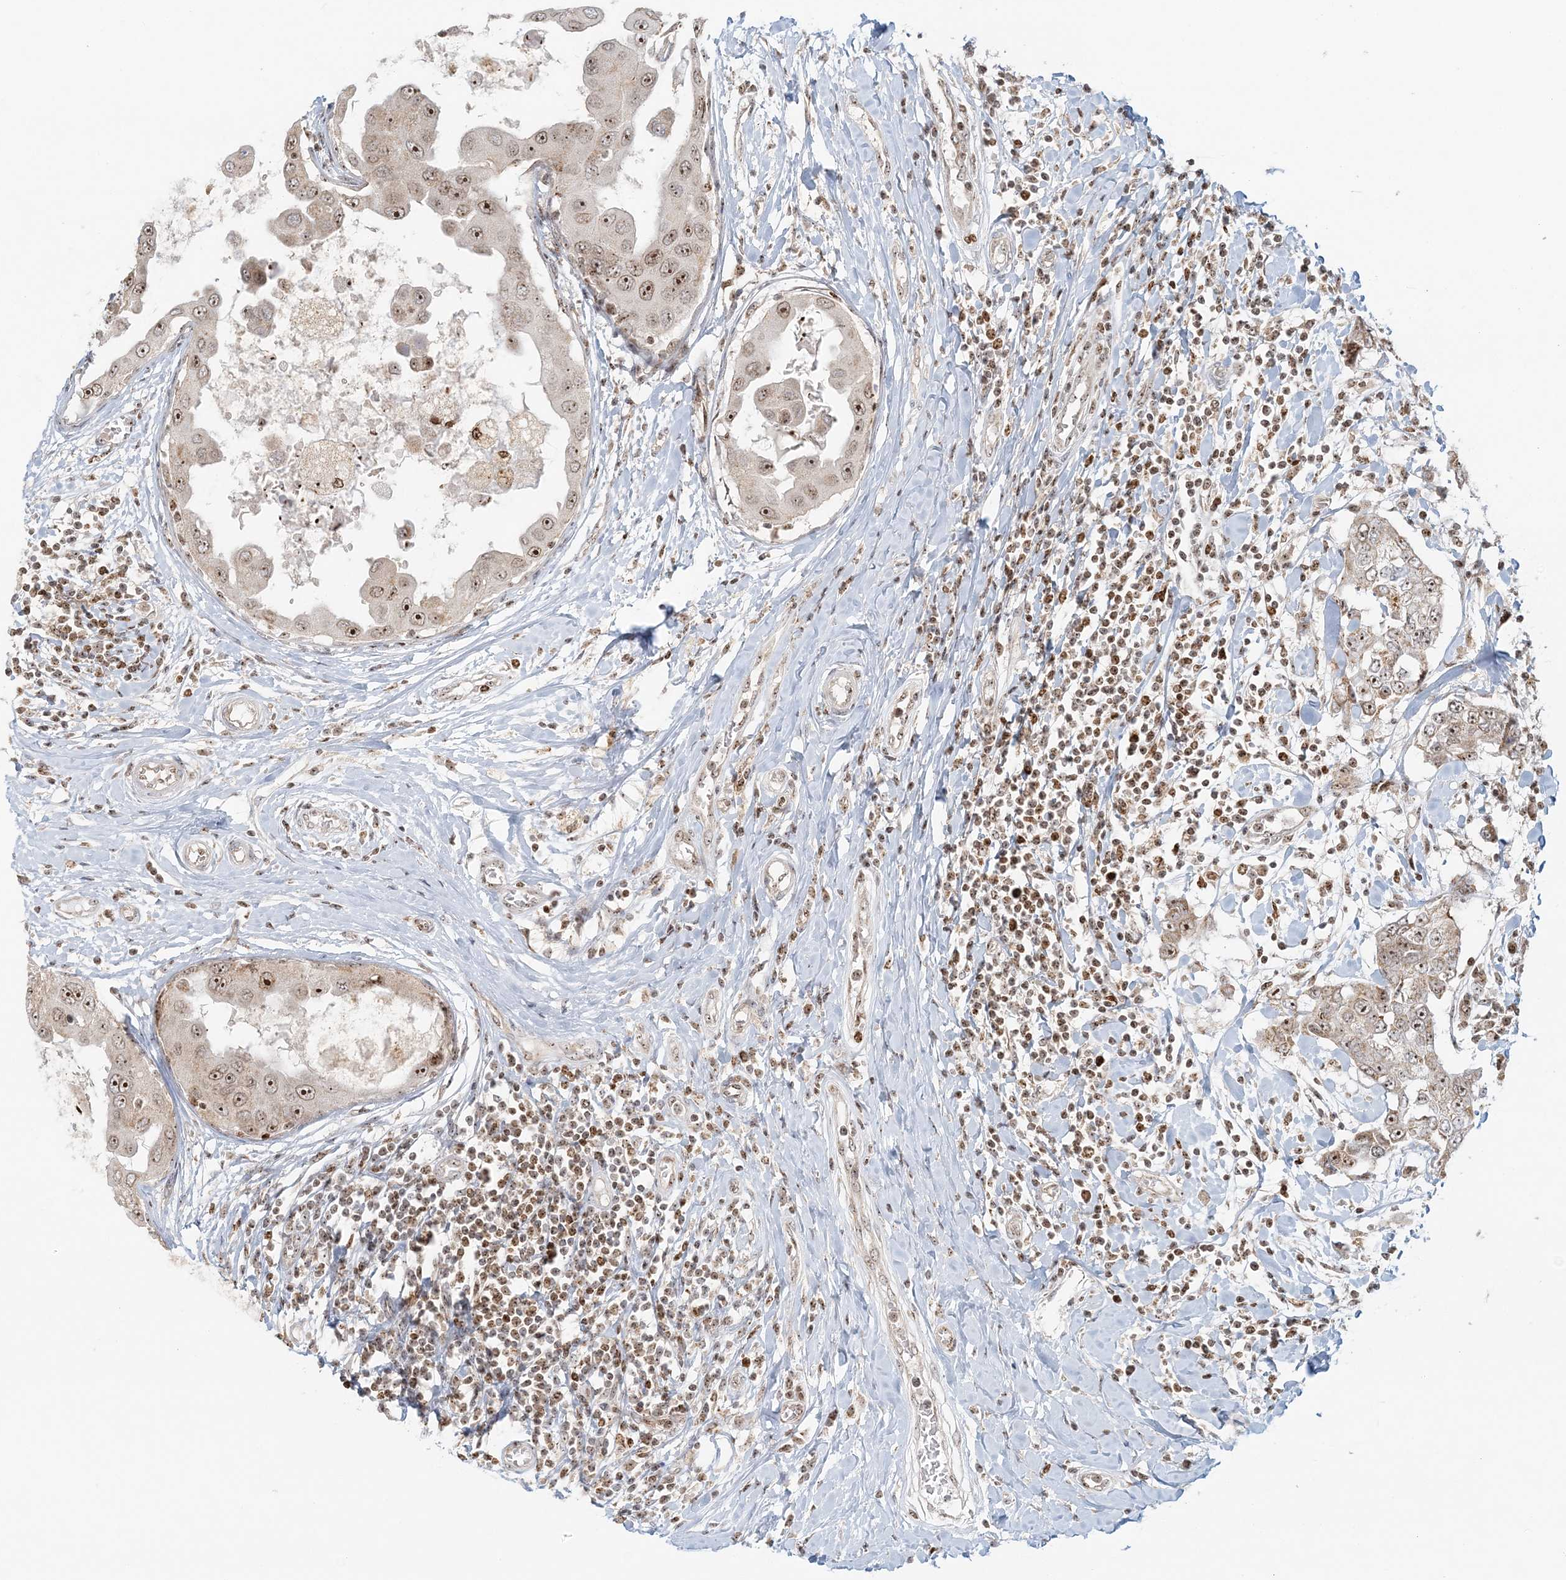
{"staining": {"intensity": "moderate", "quantity": ">75%", "location": "nuclear"}, "tissue": "breast cancer", "cell_type": "Tumor cells", "image_type": "cancer", "snomed": [{"axis": "morphology", "description": "Duct carcinoma"}, {"axis": "topography", "description": "Breast"}], "caption": "Immunohistochemical staining of human breast cancer (invasive ductal carcinoma) shows medium levels of moderate nuclear protein positivity in approximately >75% of tumor cells.", "gene": "UBE2F", "patient": {"sex": "female", "age": 27}}